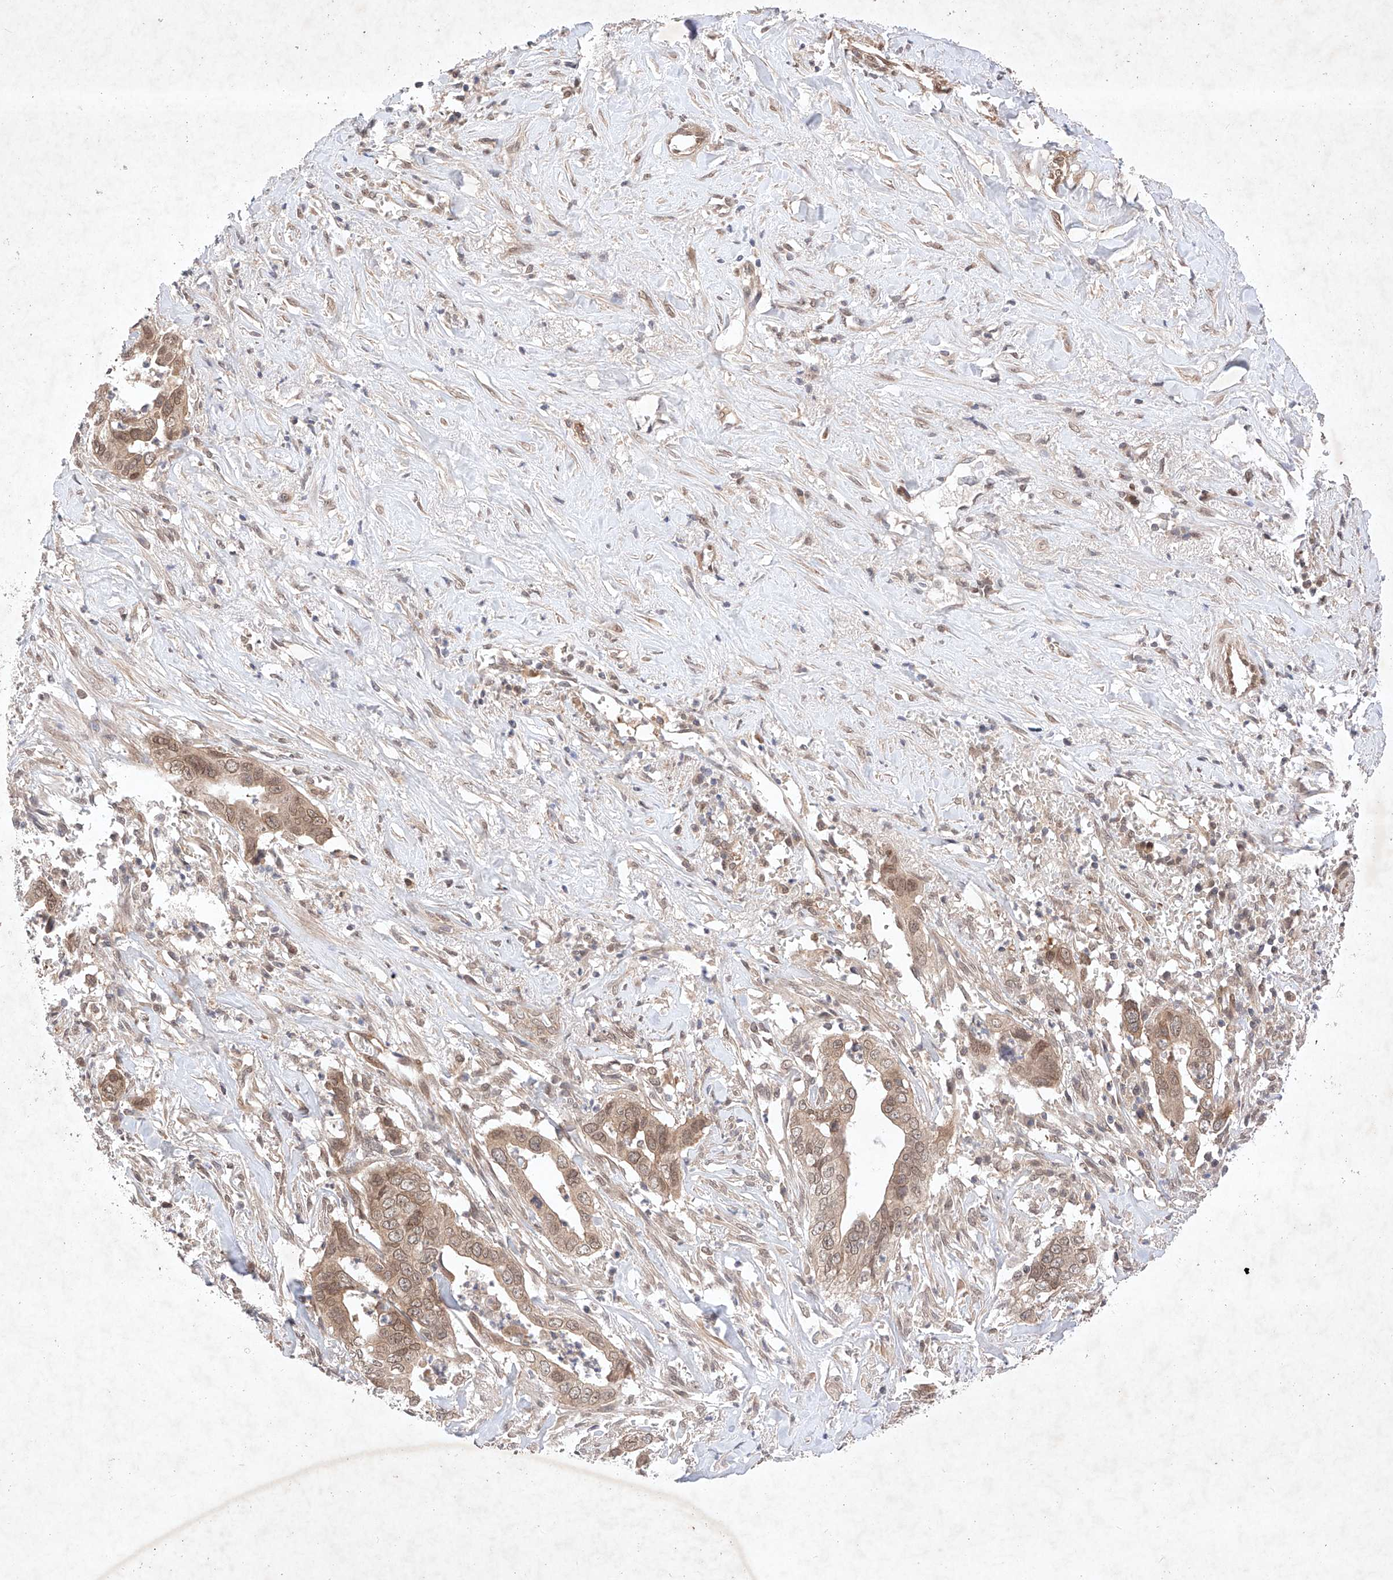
{"staining": {"intensity": "moderate", "quantity": ">75%", "location": "cytoplasmic/membranous,nuclear"}, "tissue": "liver cancer", "cell_type": "Tumor cells", "image_type": "cancer", "snomed": [{"axis": "morphology", "description": "Cholangiocarcinoma"}, {"axis": "topography", "description": "Liver"}], "caption": "High-power microscopy captured an immunohistochemistry (IHC) histopathology image of liver cancer, revealing moderate cytoplasmic/membranous and nuclear positivity in approximately >75% of tumor cells.", "gene": "ZNF124", "patient": {"sex": "female", "age": 79}}